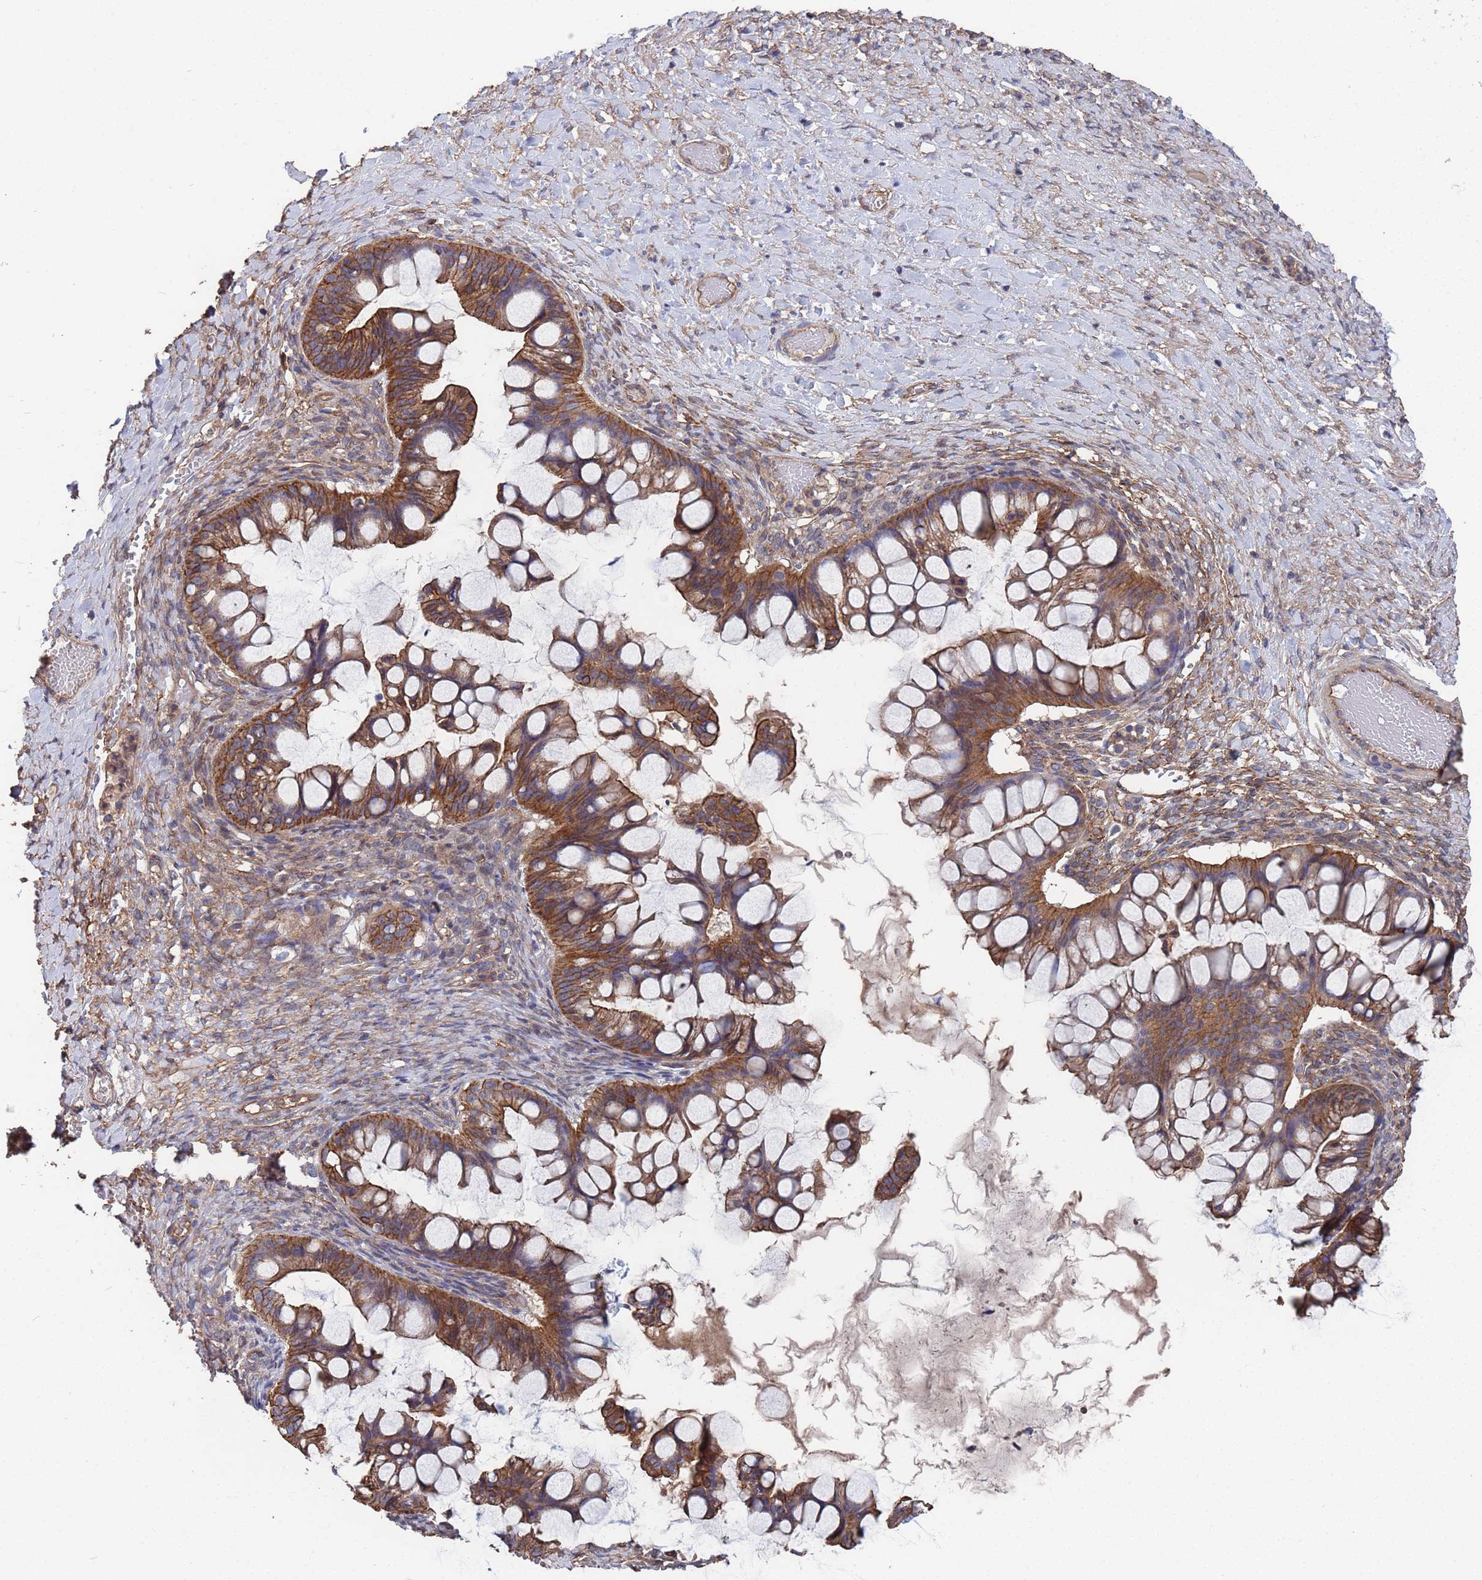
{"staining": {"intensity": "moderate", "quantity": ">75%", "location": "cytoplasmic/membranous"}, "tissue": "ovarian cancer", "cell_type": "Tumor cells", "image_type": "cancer", "snomed": [{"axis": "morphology", "description": "Cystadenocarcinoma, mucinous, NOS"}, {"axis": "topography", "description": "Ovary"}], "caption": "Protein expression analysis of ovarian cancer (mucinous cystadenocarcinoma) demonstrates moderate cytoplasmic/membranous expression in approximately >75% of tumor cells. The protein is shown in brown color, while the nuclei are stained blue.", "gene": "NDUFAF6", "patient": {"sex": "female", "age": 73}}